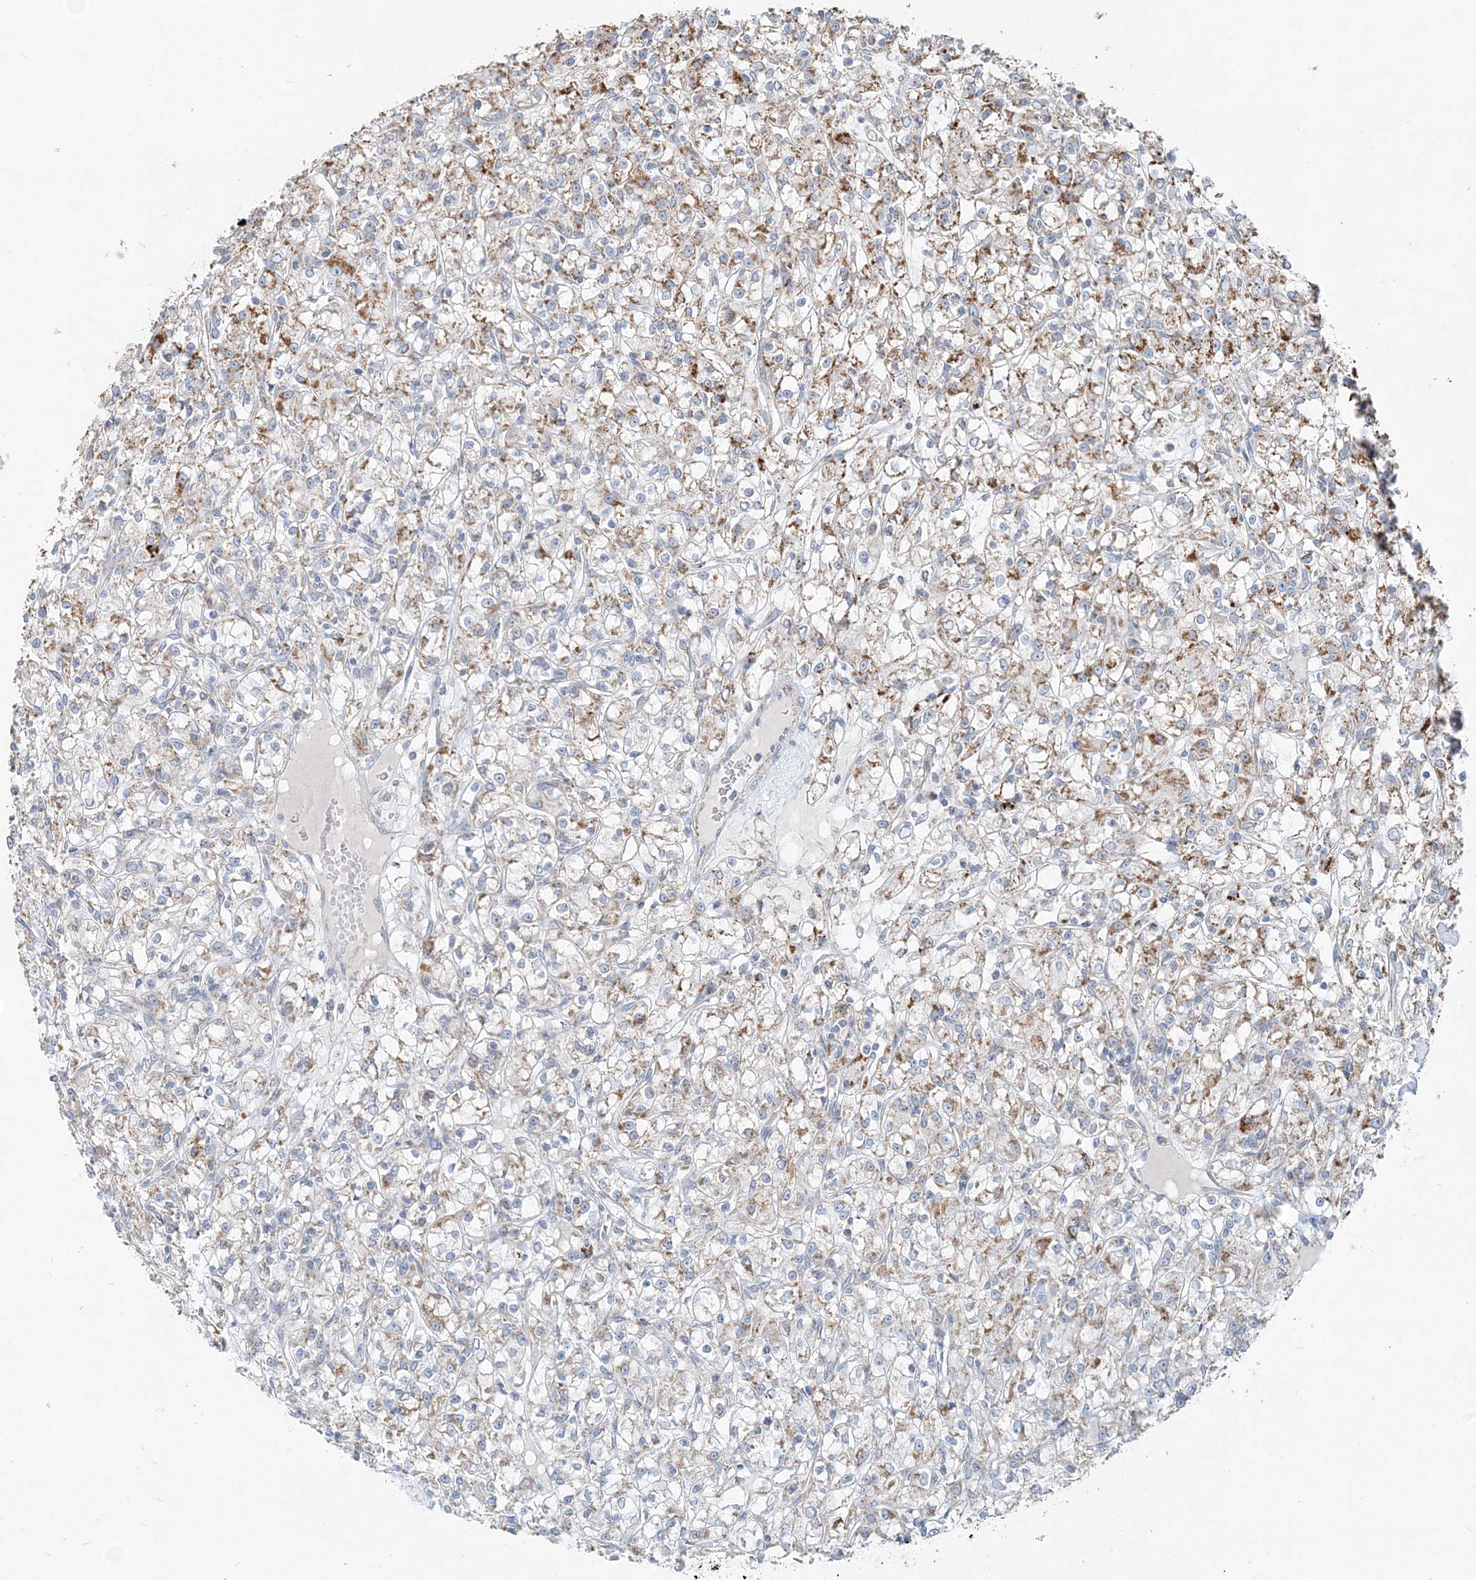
{"staining": {"intensity": "moderate", "quantity": "25%-75%", "location": "cytoplasmic/membranous"}, "tissue": "renal cancer", "cell_type": "Tumor cells", "image_type": "cancer", "snomed": [{"axis": "morphology", "description": "Adenocarcinoma, NOS"}, {"axis": "topography", "description": "Kidney"}], "caption": "This is a histology image of immunohistochemistry staining of adenocarcinoma (renal), which shows moderate expression in the cytoplasmic/membranous of tumor cells.", "gene": "PCCB", "patient": {"sex": "female", "age": 59}}